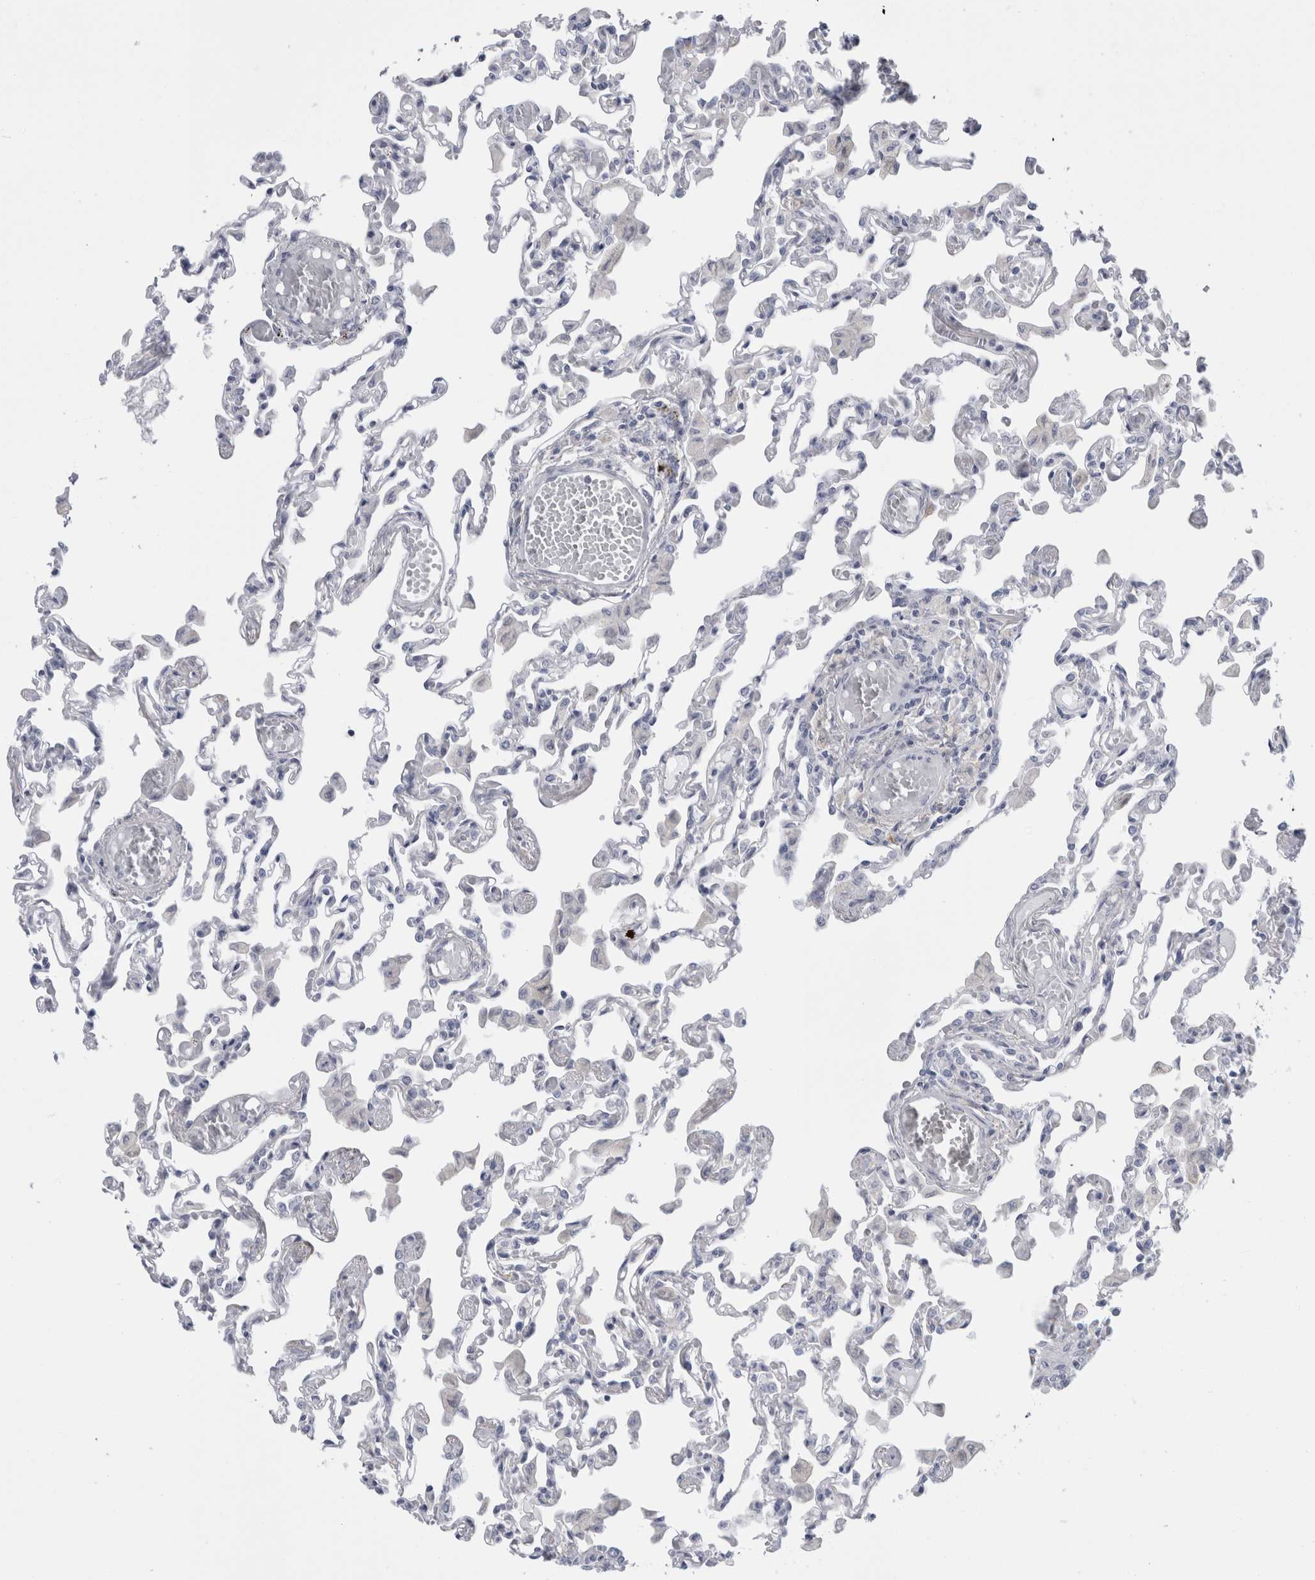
{"staining": {"intensity": "negative", "quantity": "none", "location": "none"}, "tissue": "lung", "cell_type": "Alveolar cells", "image_type": "normal", "snomed": [{"axis": "morphology", "description": "Normal tissue, NOS"}, {"axis": "topography", "description": "Bronchus"}, {"axis": "topography", "description": "Lung"}], "caption": "Immunohistochemical staining of normal lung shows no significant staining in alveolar cells.", "gene": "GATM", "patient": {"sex": "female", "age": 49}}